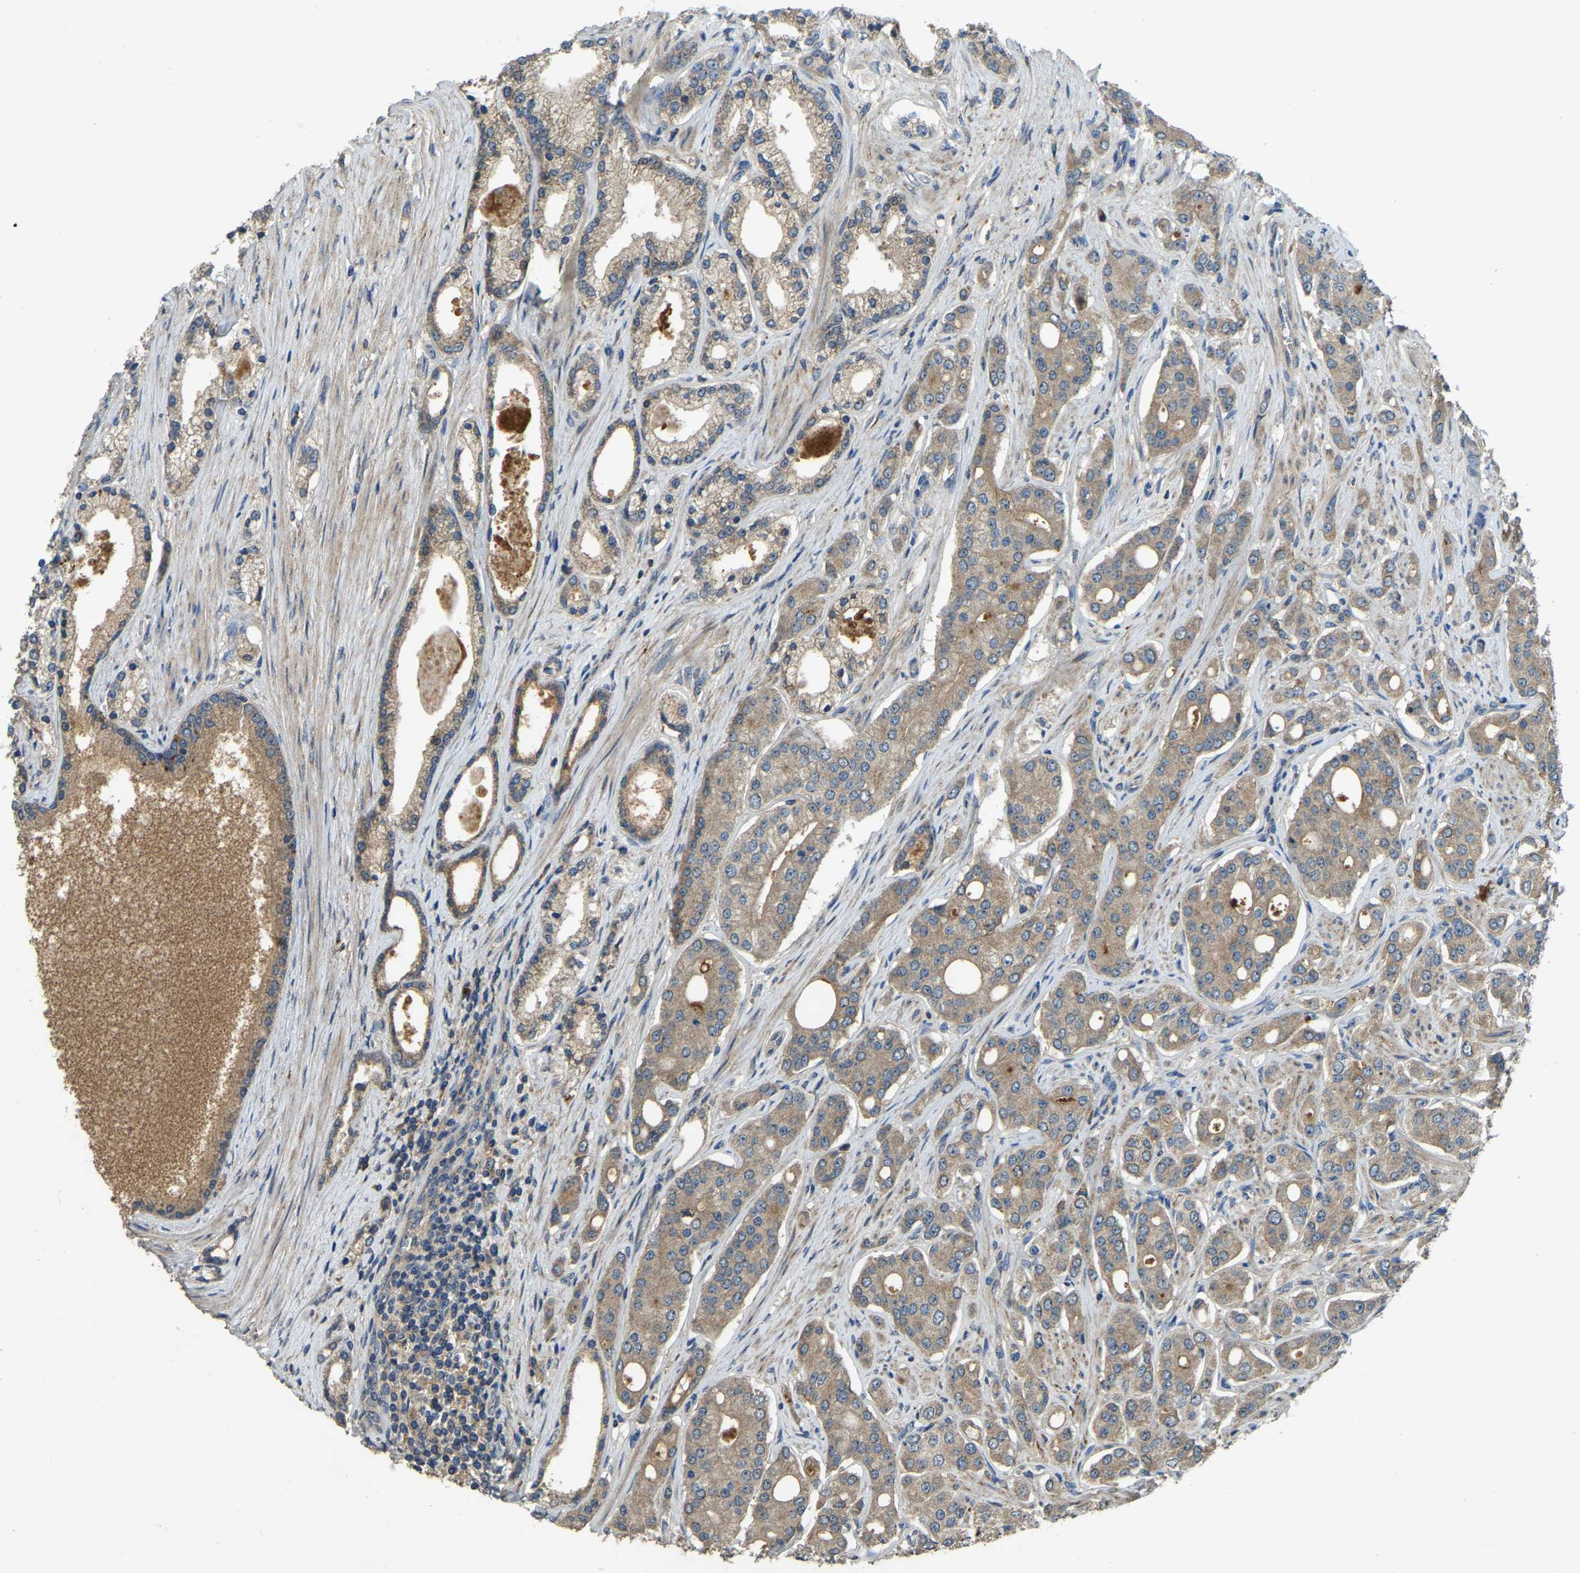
{"staining": {"intensity": "weak", "quantity": ">75%", "location": "cytoplasmic/membranous"}, "tissue": "prostate cancer", "cell_type": "Tumor cells", "image_type": "cancer", "snomed": [{"axis": "morphology", "description": "Adenocarcinoma, High grade"}, {"axis": "topography", "description": "Prostate"}], "caption": "Weak cytoplasmic/membranous staining is seen in approximately >75% of tumor cells in prostate cancer (high-grade adenocarcinoma).", "gene": "ATP8B1", "patient": {"sex": "male", "age": 71}}